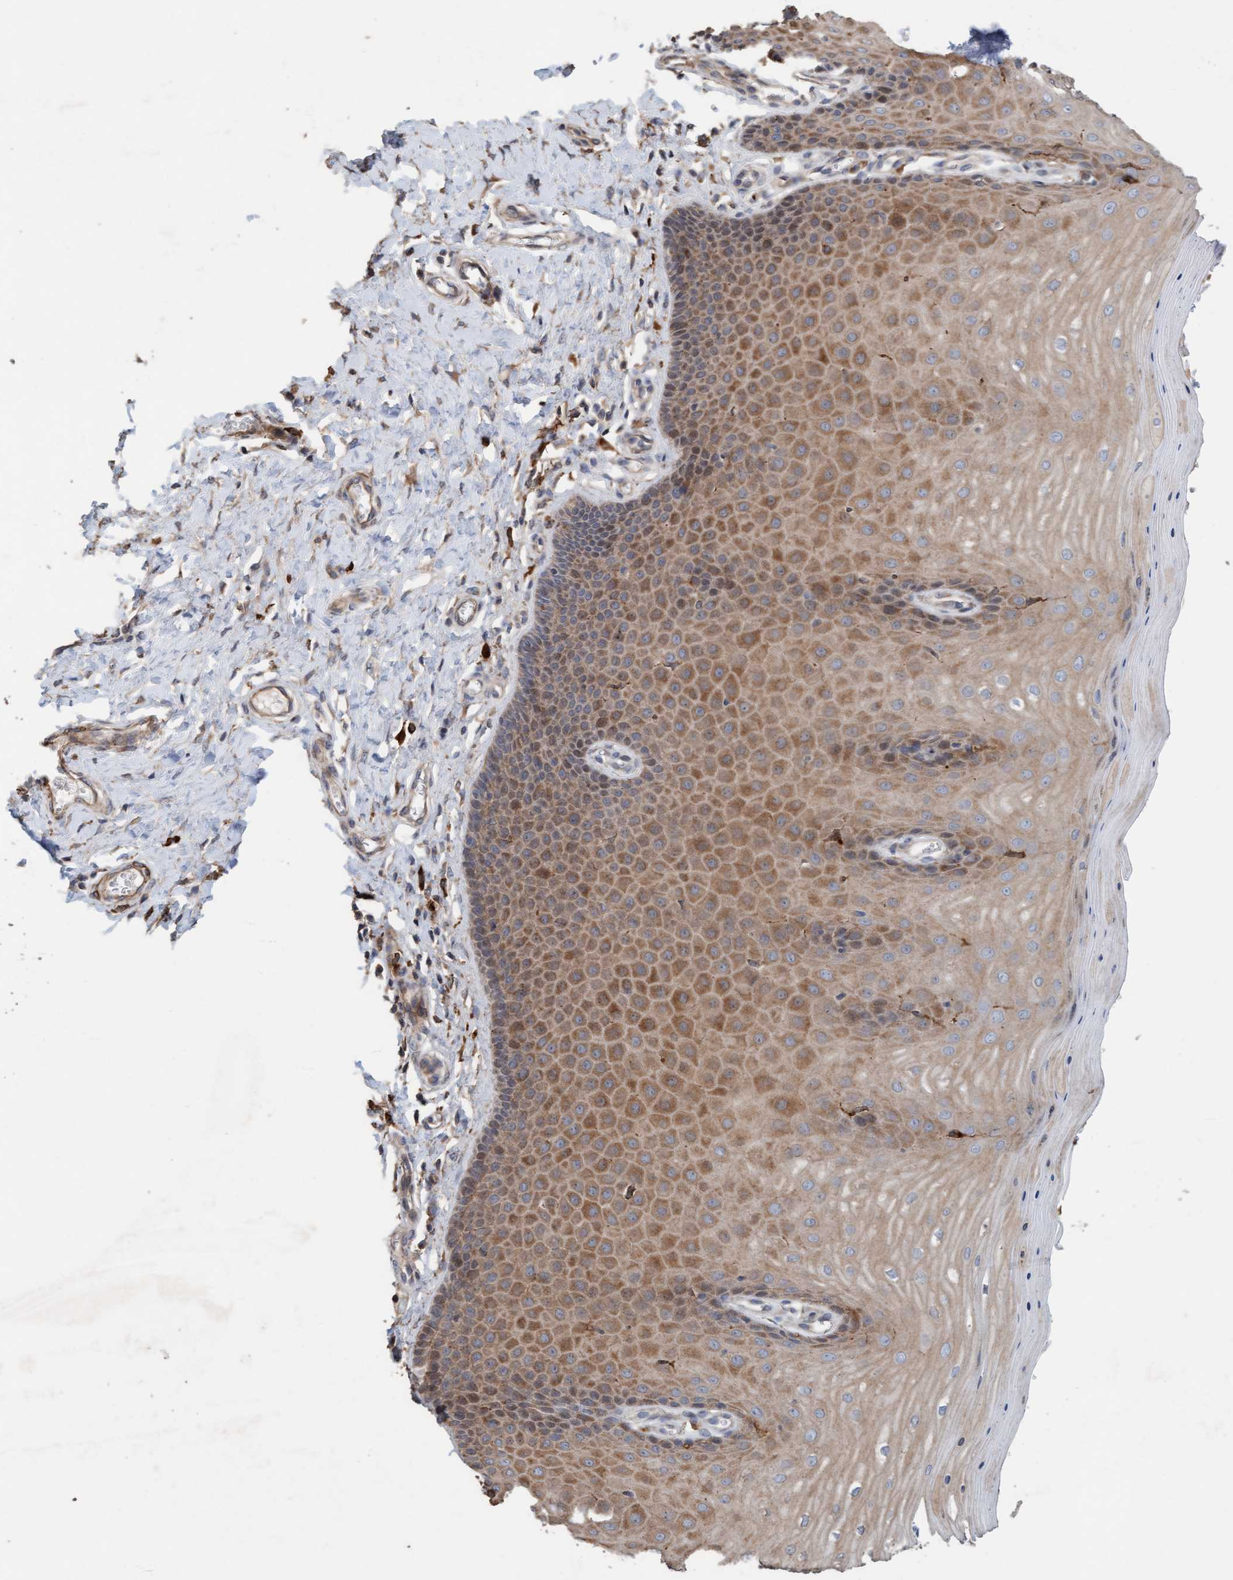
{"staining": {"intensity": "weak", "quantity": ">75%", "location": "cytoplasmic/membranous"}, "tissue": "cervix", "cell_type": "Glandular cells", "image_type": "normal", "snomed": [{"axis": "morphology", "description": "Normal tissue, NOS"}, {"axis": "topography", "description": "Cervix"}], "caption": "A low amount of weak cytoplasmic/membranous staining is appreciated in about >75% of glandular cells in unremarkable cervix. (Brightfield microscopy of DAB IHC at high magnification).", "gene": "LONRF1", "patient": {"sex": "female", "age": 55}}